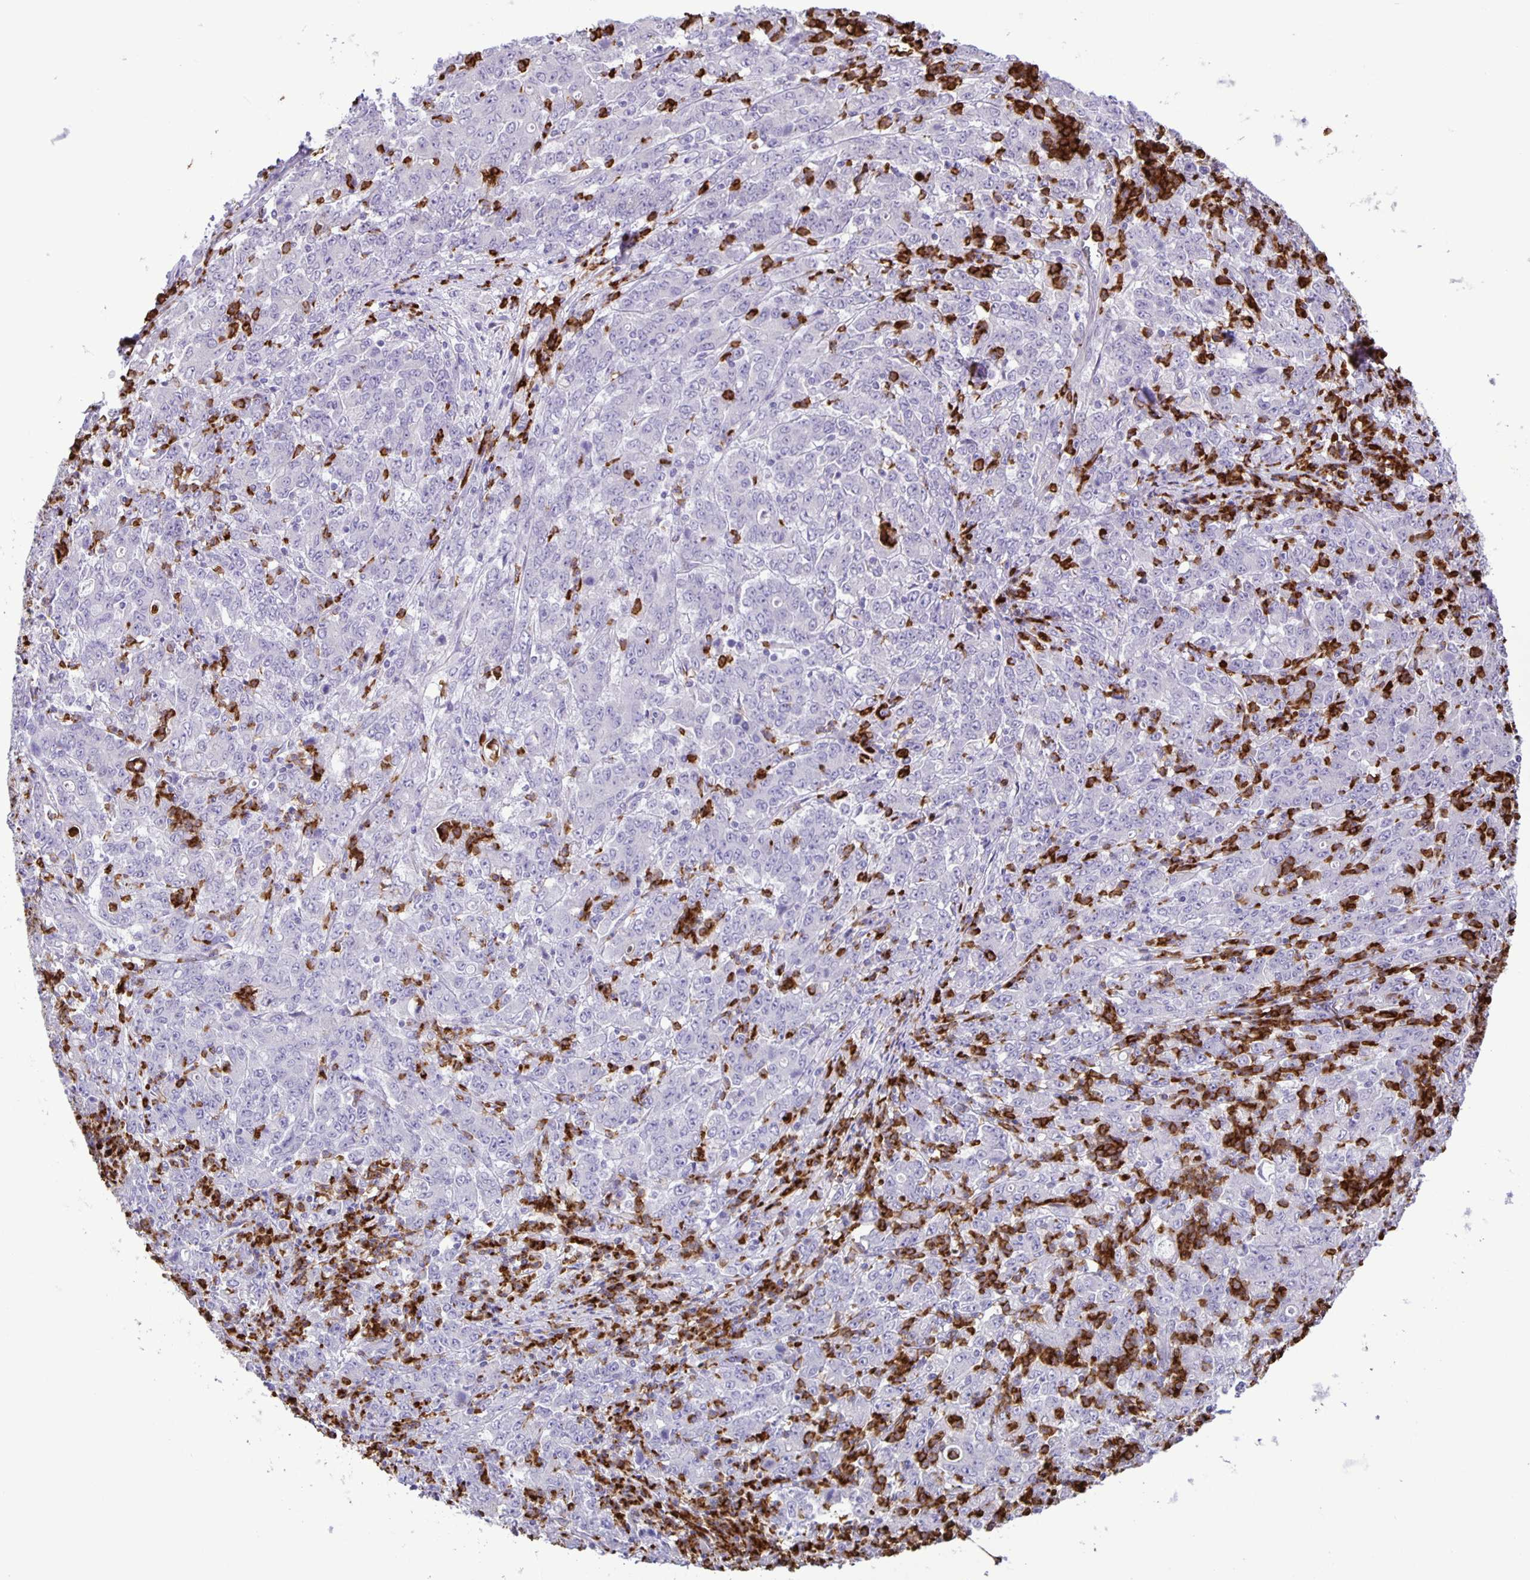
{"staining": {"intensity": "negative", "quantity": "none", "location": "none"}, "tissue": "stomach cancer", "cell_type": "Tumor cells", "image_type": "cancer", "snomed": [{"axis": "morphology", "description": "Adenocarcinoma, NOS"}, {"axis": "topography", "description": "Stomach, lower"}], "caption": "Tumor cells show no significant protein positivity in stomach cancer (adenocarcinoma).", "gene": "ADCK1", "patient": {"sex": "female", "age": 71}}